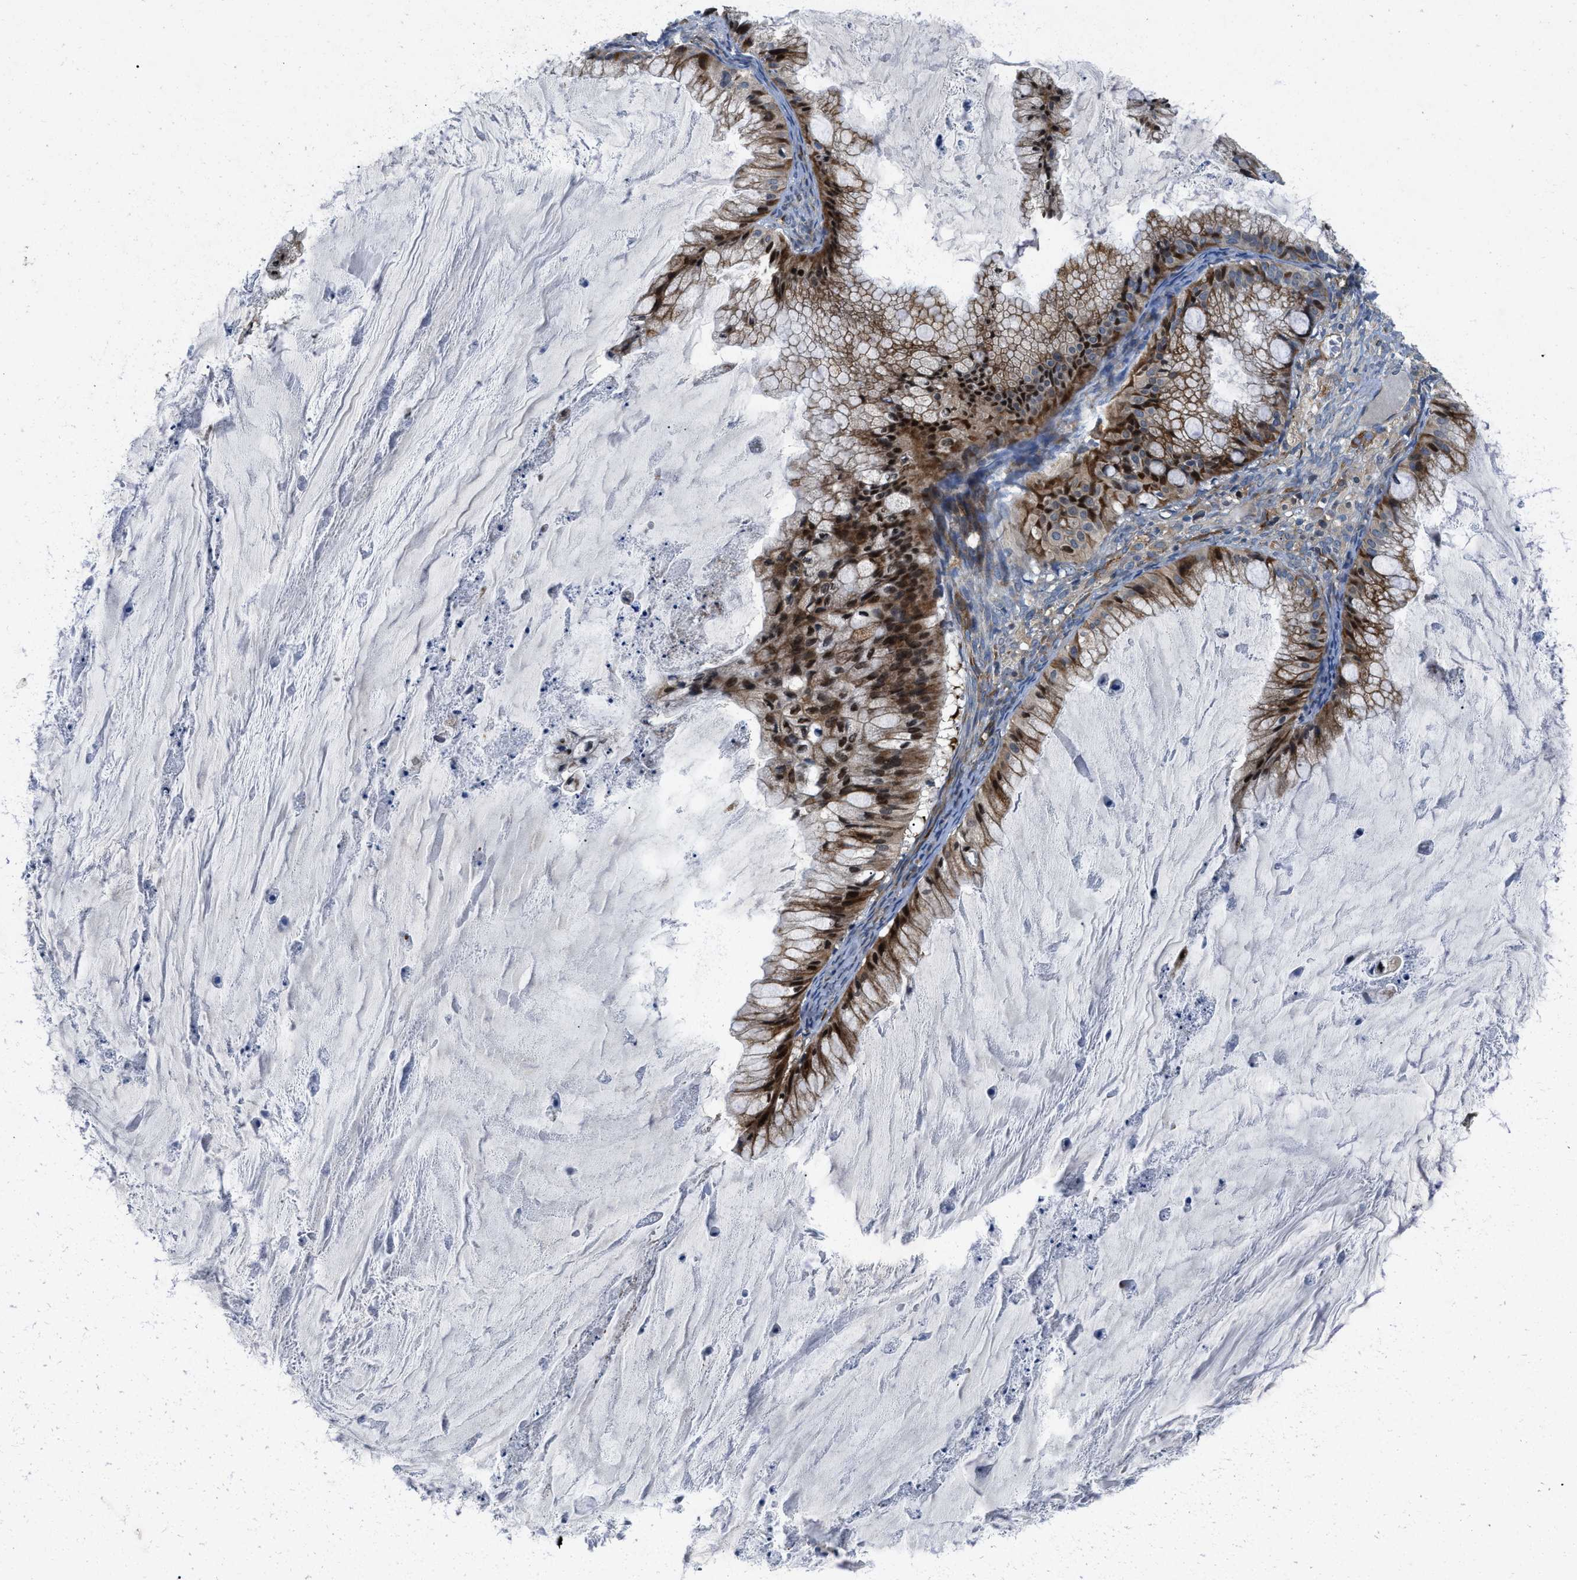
{"staining": {"intensity": "strong", "quantity": ">75%", "location": "cytoplasmic/membranous,nuclear"}, "tissue": "ovarian cancer", "cell_type": "Tumor cells", "image_type": "cancer", "snomed": [{"axis": "morphology", "description": "Cystadenocarcinoma, mucinous, NOS"}, {"axis": "topography", "description": "Ovary"}], "caption": "Ovarian cancer was stained to show a protein in brown. There is high levels of strong cytoplasmic/membranous and nuclear expression in about >75% of tumor cells.", "gene": "HSPA12B", "patient": {"sex": "female", "age": 57}}